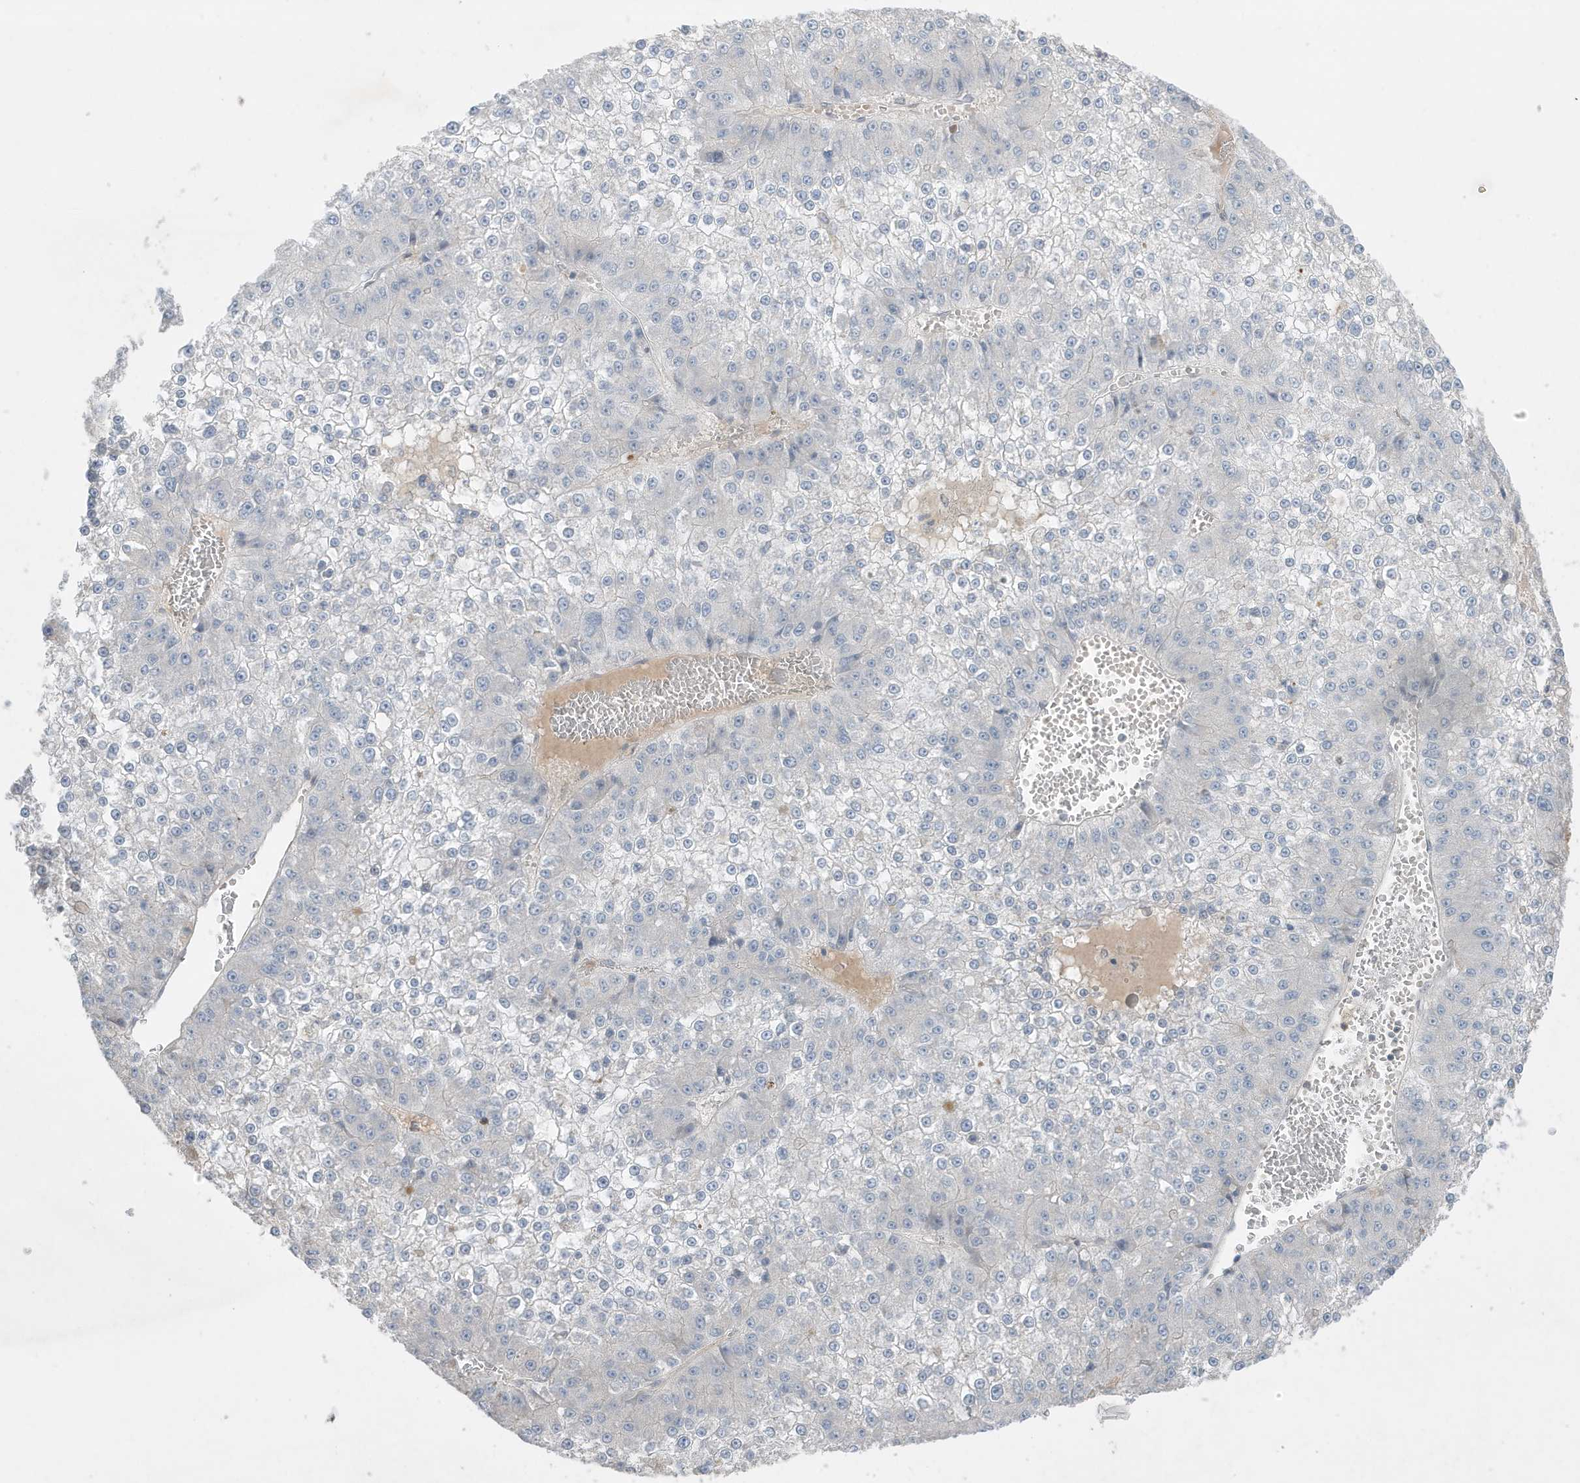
{"staining": {"intensity": "negative", "quantity": "none", "location": "none"}, "tissue": "liver cancer", "cell_type": "Tumor cells", "image_type": "cancer", "snomed": [{"axis": "morphology", "description": "Carcinoma, Hepatocellular, NOS"}, {"axis": "topography", "description": "Liver"}], "caption": "DAB immunohistochemical staining of liver cancer reveals no significant expression in tumor cells. (DAB (3,3'-diaminobenzidine) immunohistochemistry, high magnification).", "gene": "FNDC1", "patient": {"sex": "female", "age": 73}}